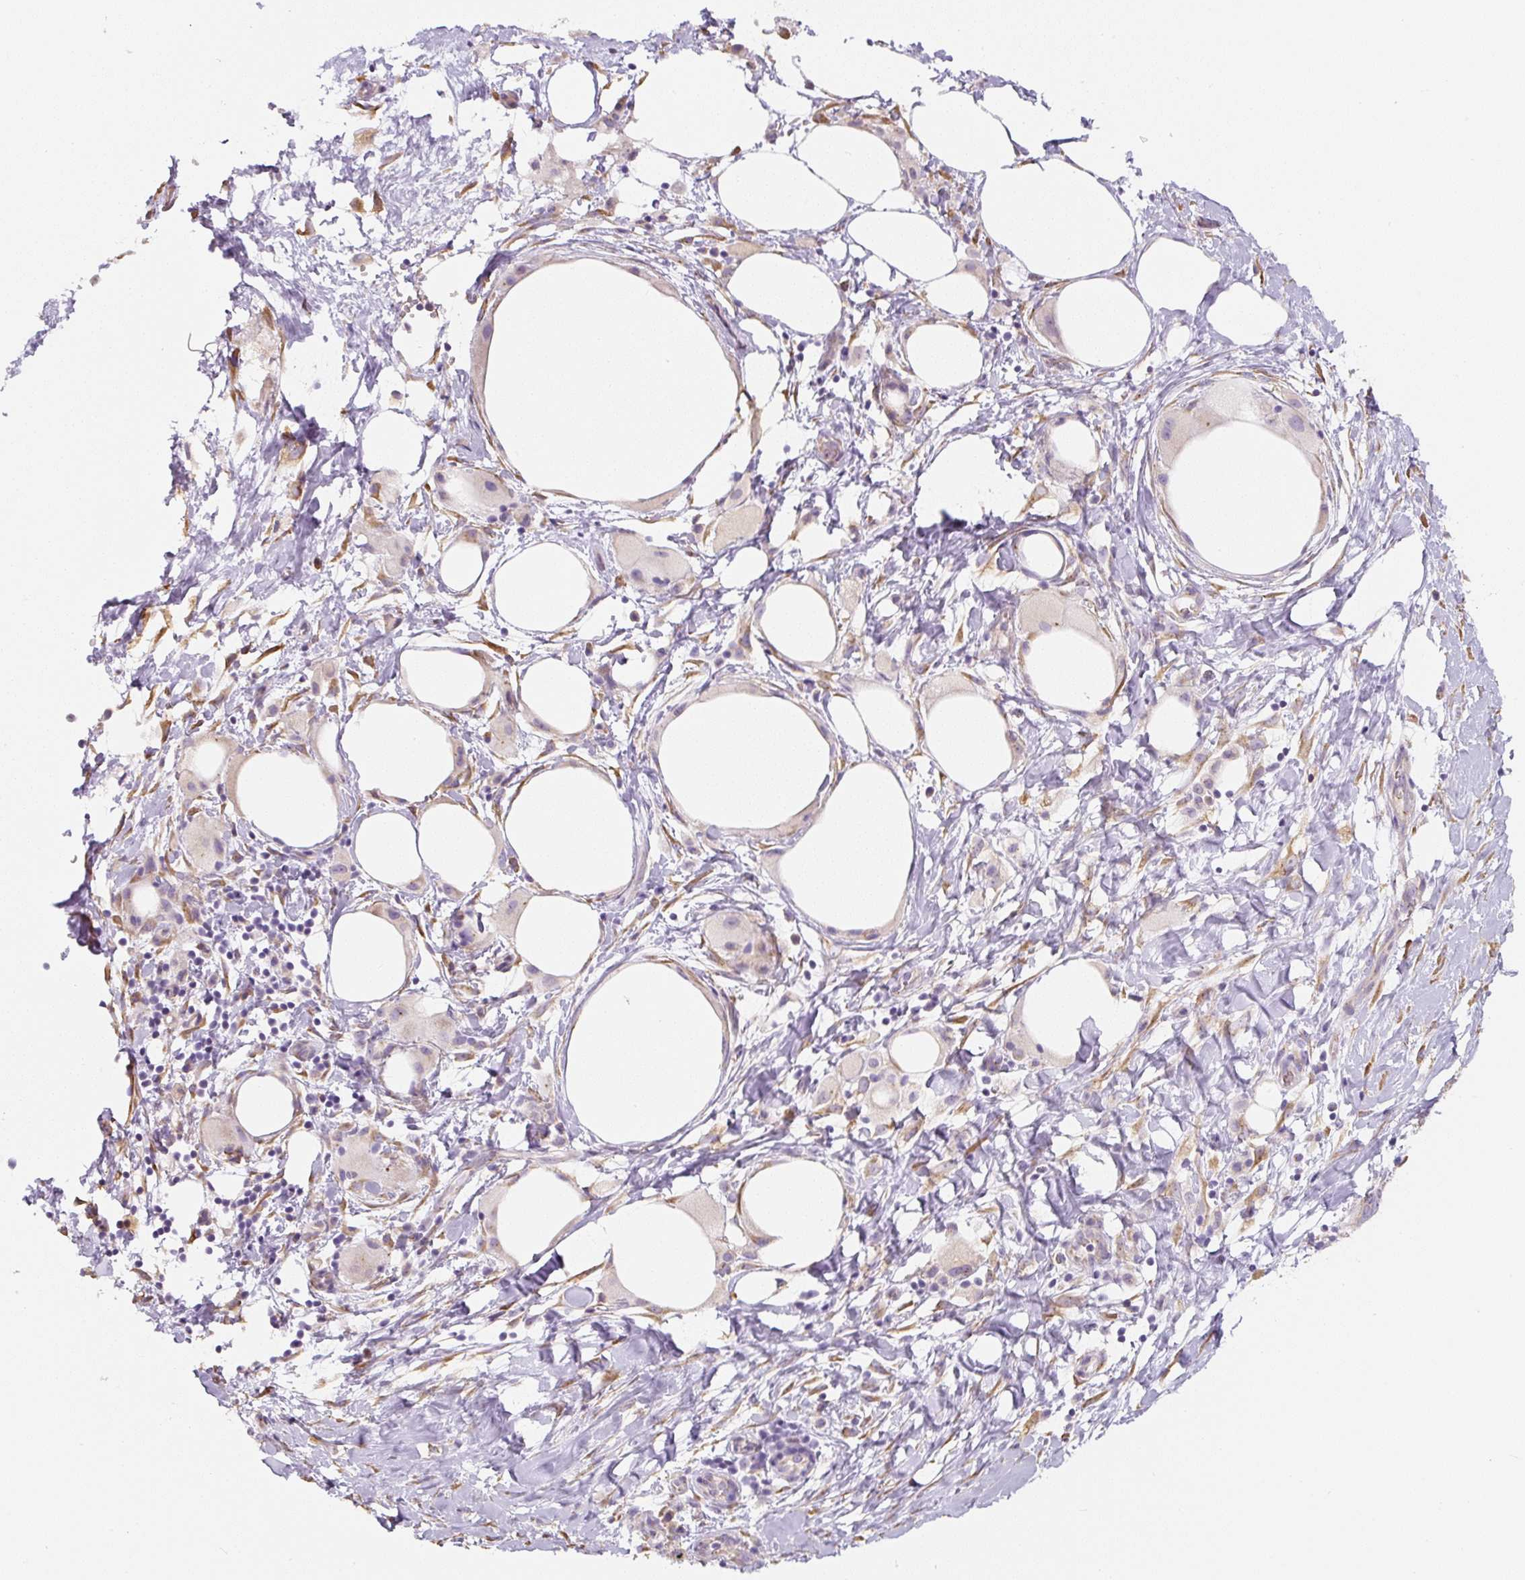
{"staining": {"intensity": "negative", "quantity": "none", "location": "none"}, "tissue": "pancreatic cancer", "cell_type": "Tumor cells", "image_type": "cancer", "snomed": [{"axis": "morphology", "description": "Adenocarcinoma, NOS"}, {"axis": "topography", "description": "Pancreas"}], "caption": "Pancreatic cancer stained for a protein using immunohistochemistry demonstrates no expression tumor cells.", "gene": "PWWP3B", "patient": {"sex": "male", "age": 58}}